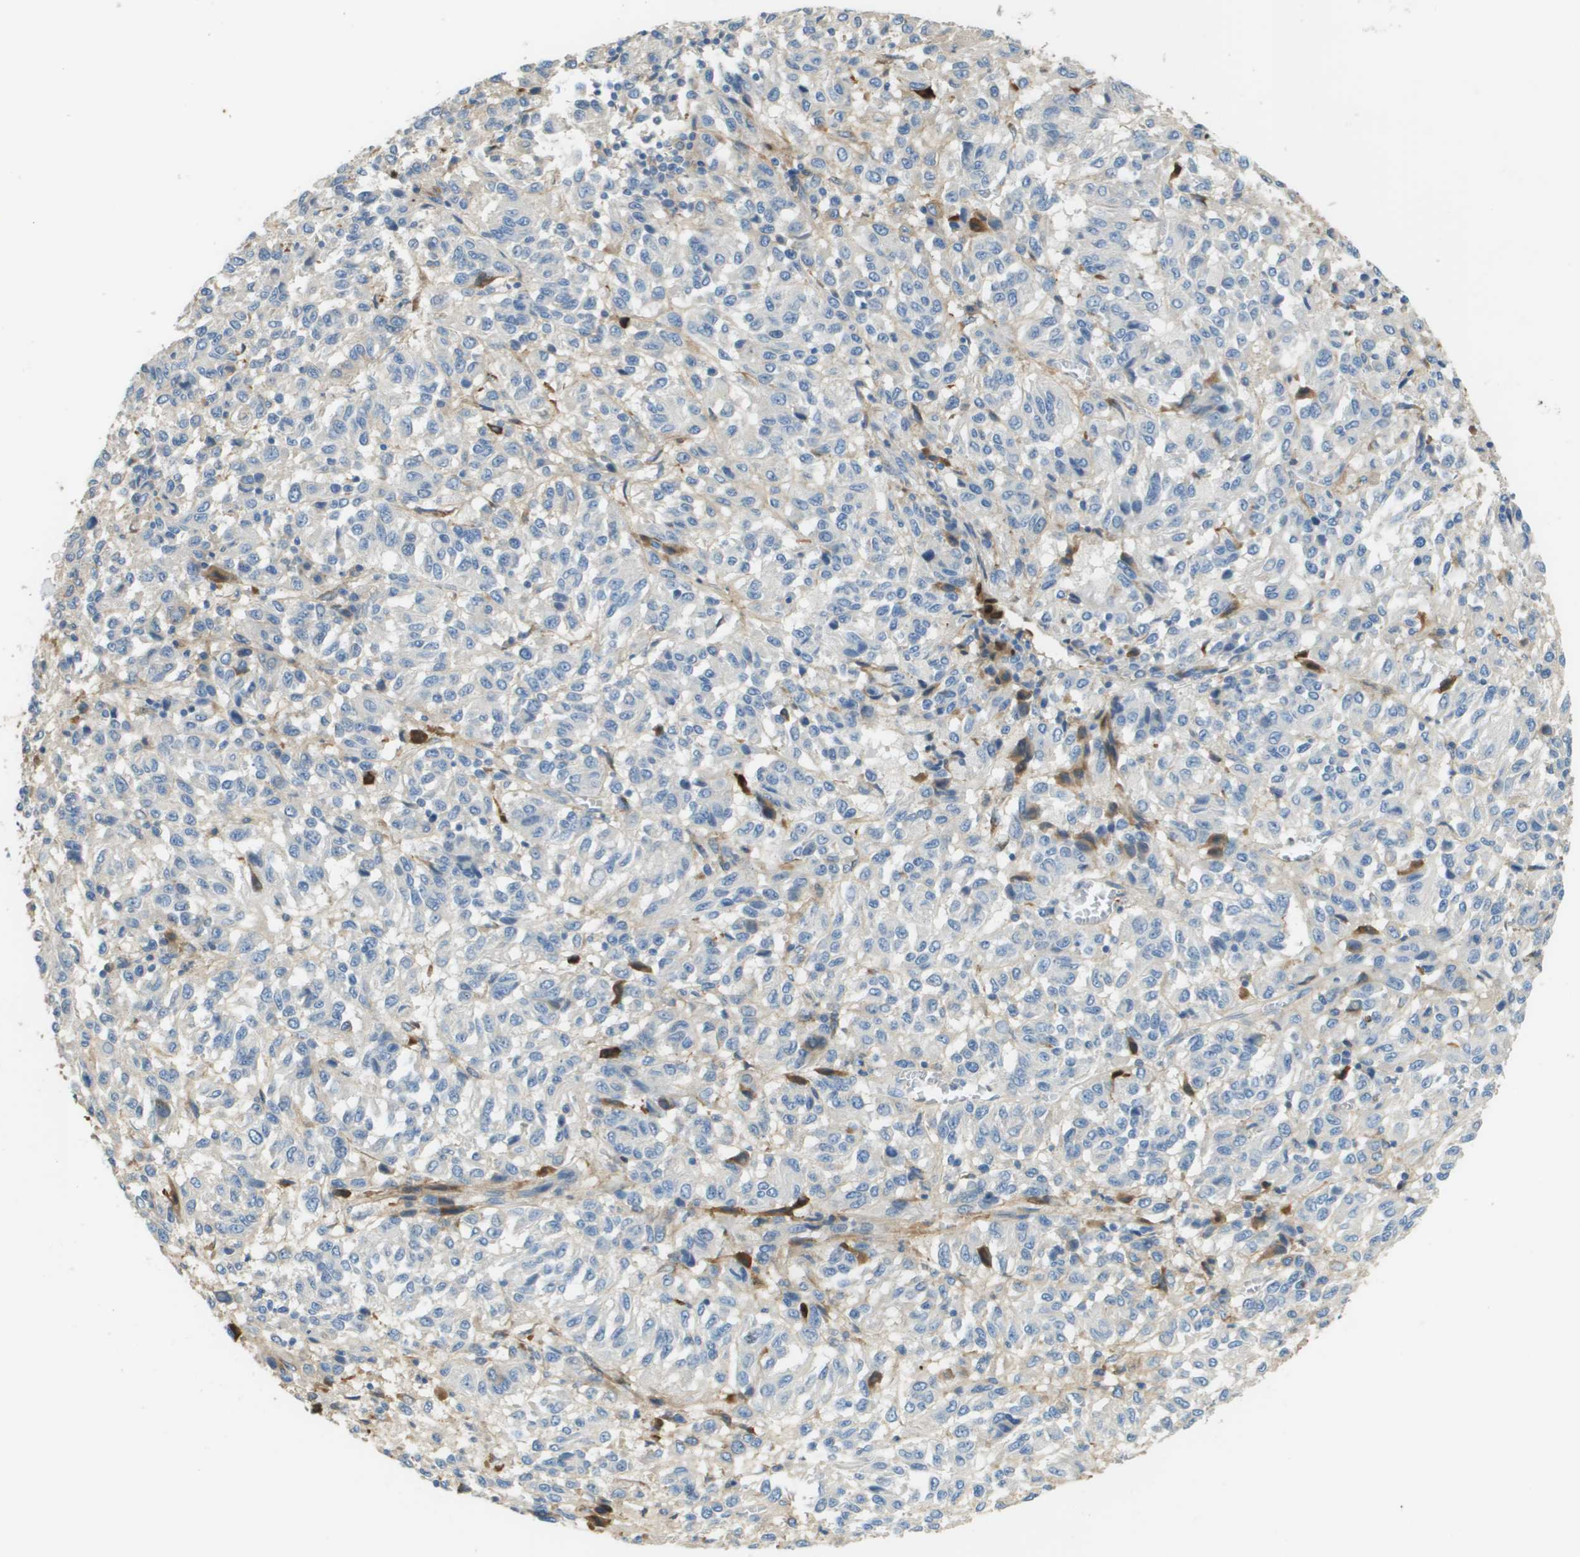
{"staining": {"intensity": "negative", "quantity": "none", "location": "none"}, "tissue": "melanoma", "cell_type": "Tumor cells", "image_type": "cancer", "snomed": [{"axis": "morphology", "description": "Malignant melanoma, Metastatic site"}, {"axis": "topography", "description": "Lung"}], "caption": "The image exhibits no staining of tumor cells in melanoma.", "gene": "DCN", "patient": {"sex": "male", "age": 64}}